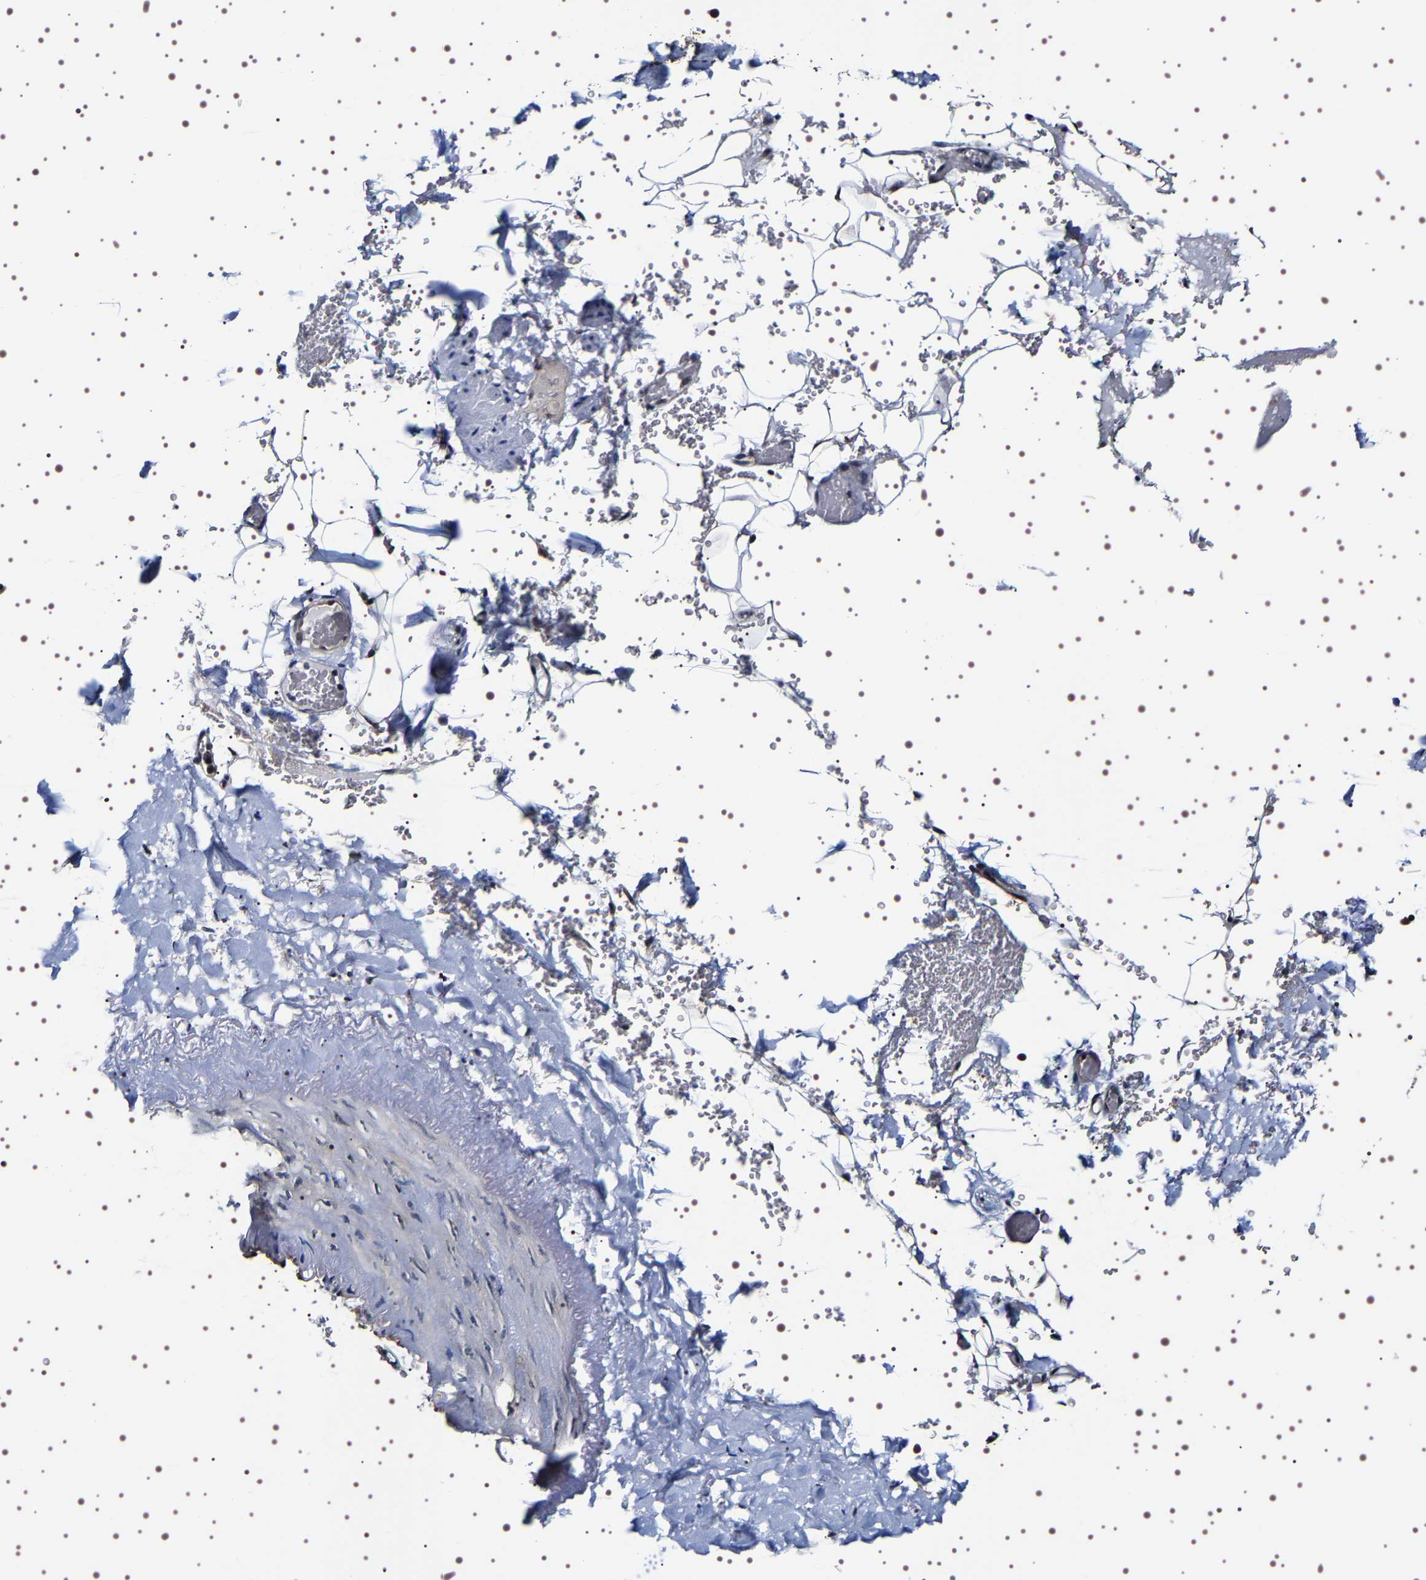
{"staining": {"intensity": "negative", "quantity": "none", "location": "none"}, "tissue": "adipose tissue", "cell_type": "Adipocytes", "image_type": "normal", "snomed": [{"axis": "morphology", "description": "Normal tissue, NOS"}, {"axis": "topography", "description": "Peripheral nerve tissue"}], "caption": "Immunohistochemistry (IHC) of normal human adipose tissue displays no expression in adipocytes.", "gene": "GNL3", "patient": {"sex": "male", "age": 70}}